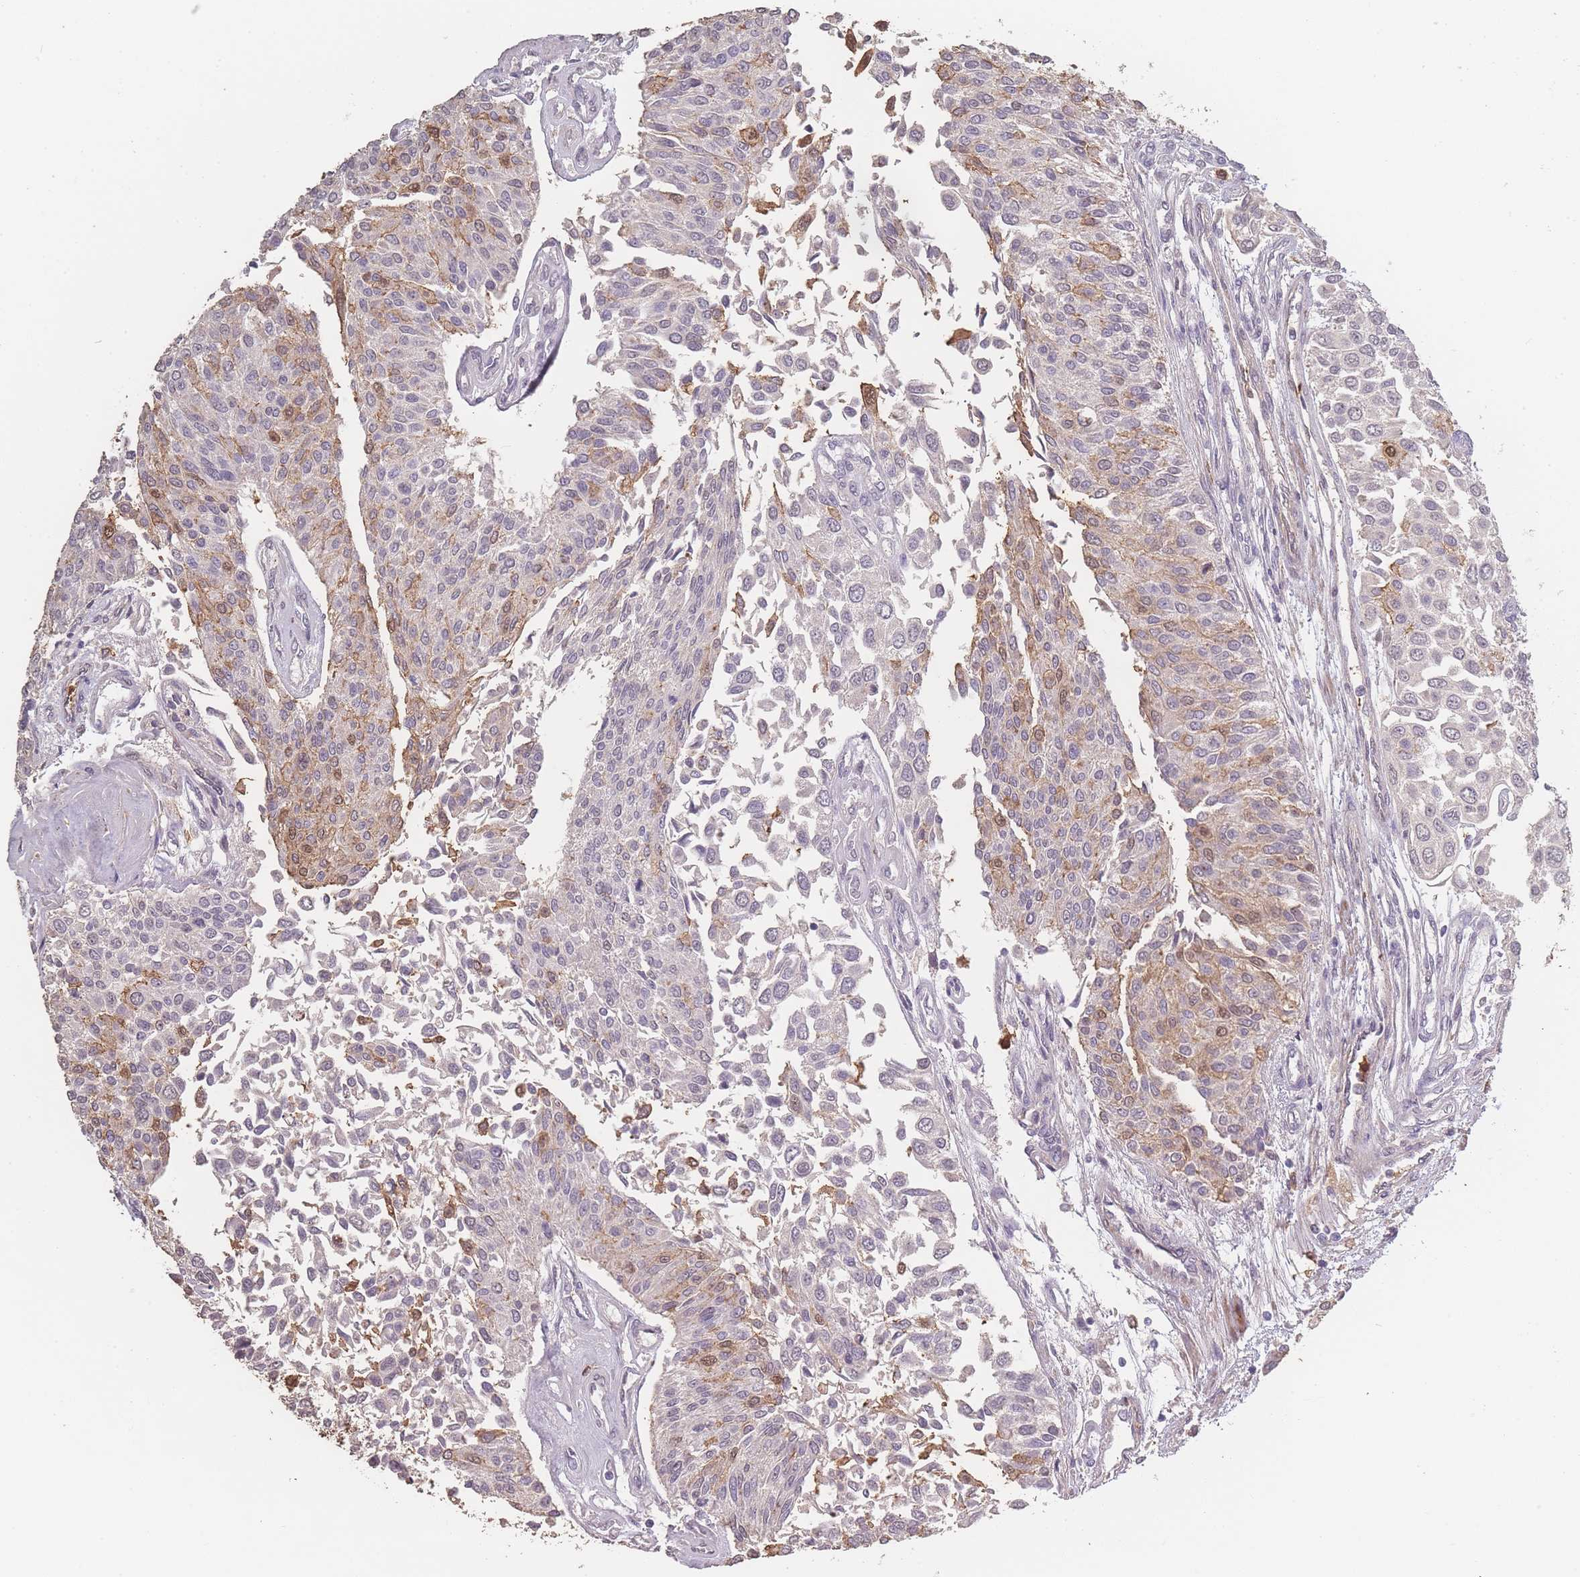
{"staining": {"intensity": "moderate", "quantity": "<25%", "location": "cytoplasmic/membranous"}, "tissue": "urothelial cancer", "cell_type": "Tumor cells", "image_type": "cancer", "snomed": [{"axis": "morphology", "description": "Urothelial carcinoma, NOS"}, {"axis": "topography", "description": "Urinary bladder"}], "caption": "High-magnification brightfield microscopy of transitional cell carcinoma stained with DAB (brown) and counterstained with hematoxylin (blue). tumor cells exhibit moderate cytoplasmic/membranous positivity is appreciated in approximately<25% of cells. The protein is shown in brown color, while the nuclei are stained blue.", "gene": "BST1", "patient": {"sex": "male", "age": 55}}